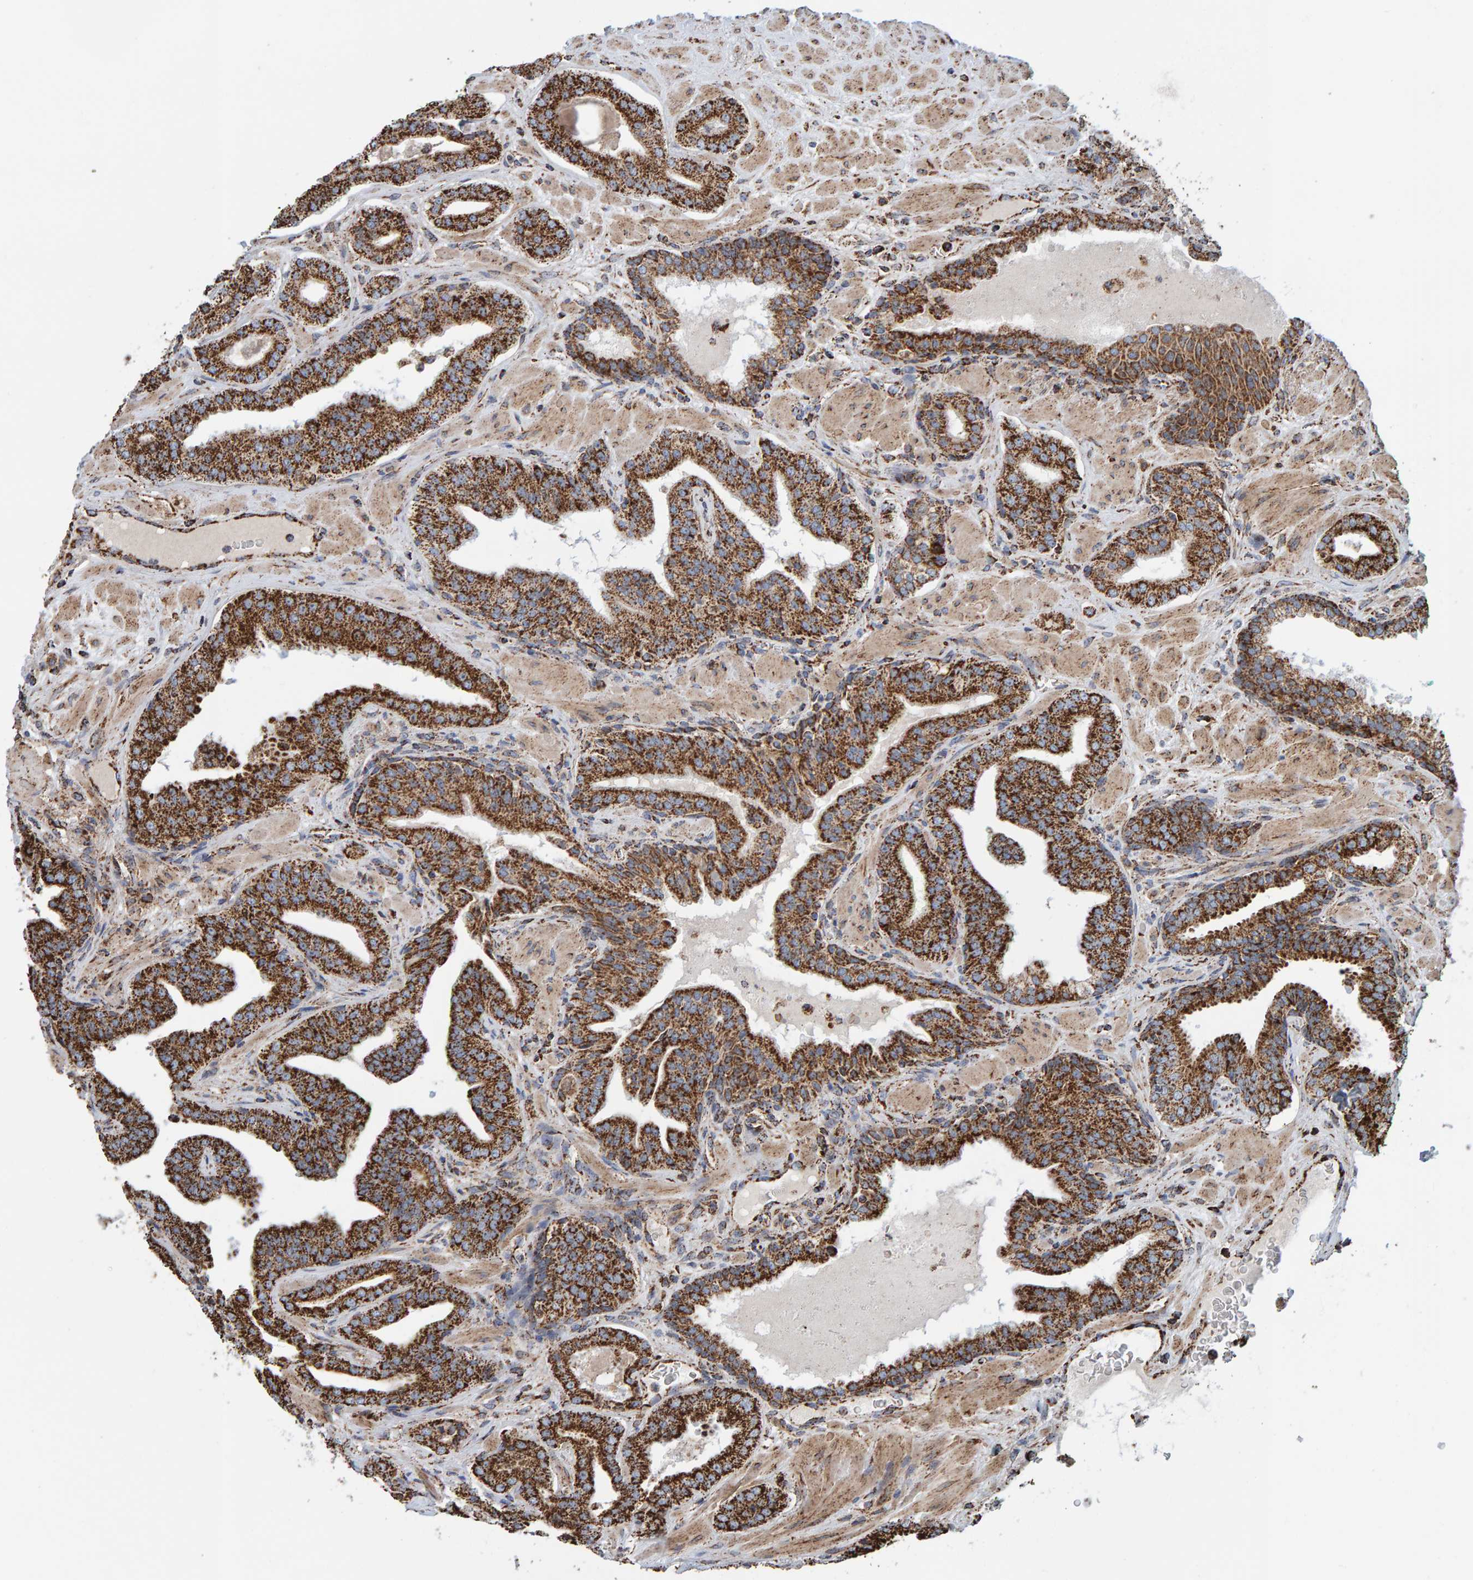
{"staining": {"intensity": "strong", "quantity": "25%-75%", "location": "cytoplasmic/membranous"}, "tissue": "prostate cancer", "cell_type": "Tumor cells", "image_type": "cancer", "snomed": [{"axis": "morphology", "description": "Adenocarcinoma, Low grade"}, {"axis": "topography", "description": "Prostate"}], "caption": "A photomicrograph showing strong cytoplasmic/membranous positivity in about 25%-75% of tumor cells in adenocarcinoma (low-grade) (prostate), as visualized by brown immunohistochemical staining.", "gene": "MRPL45", "patient": {"sex": "male", "age": 62}}